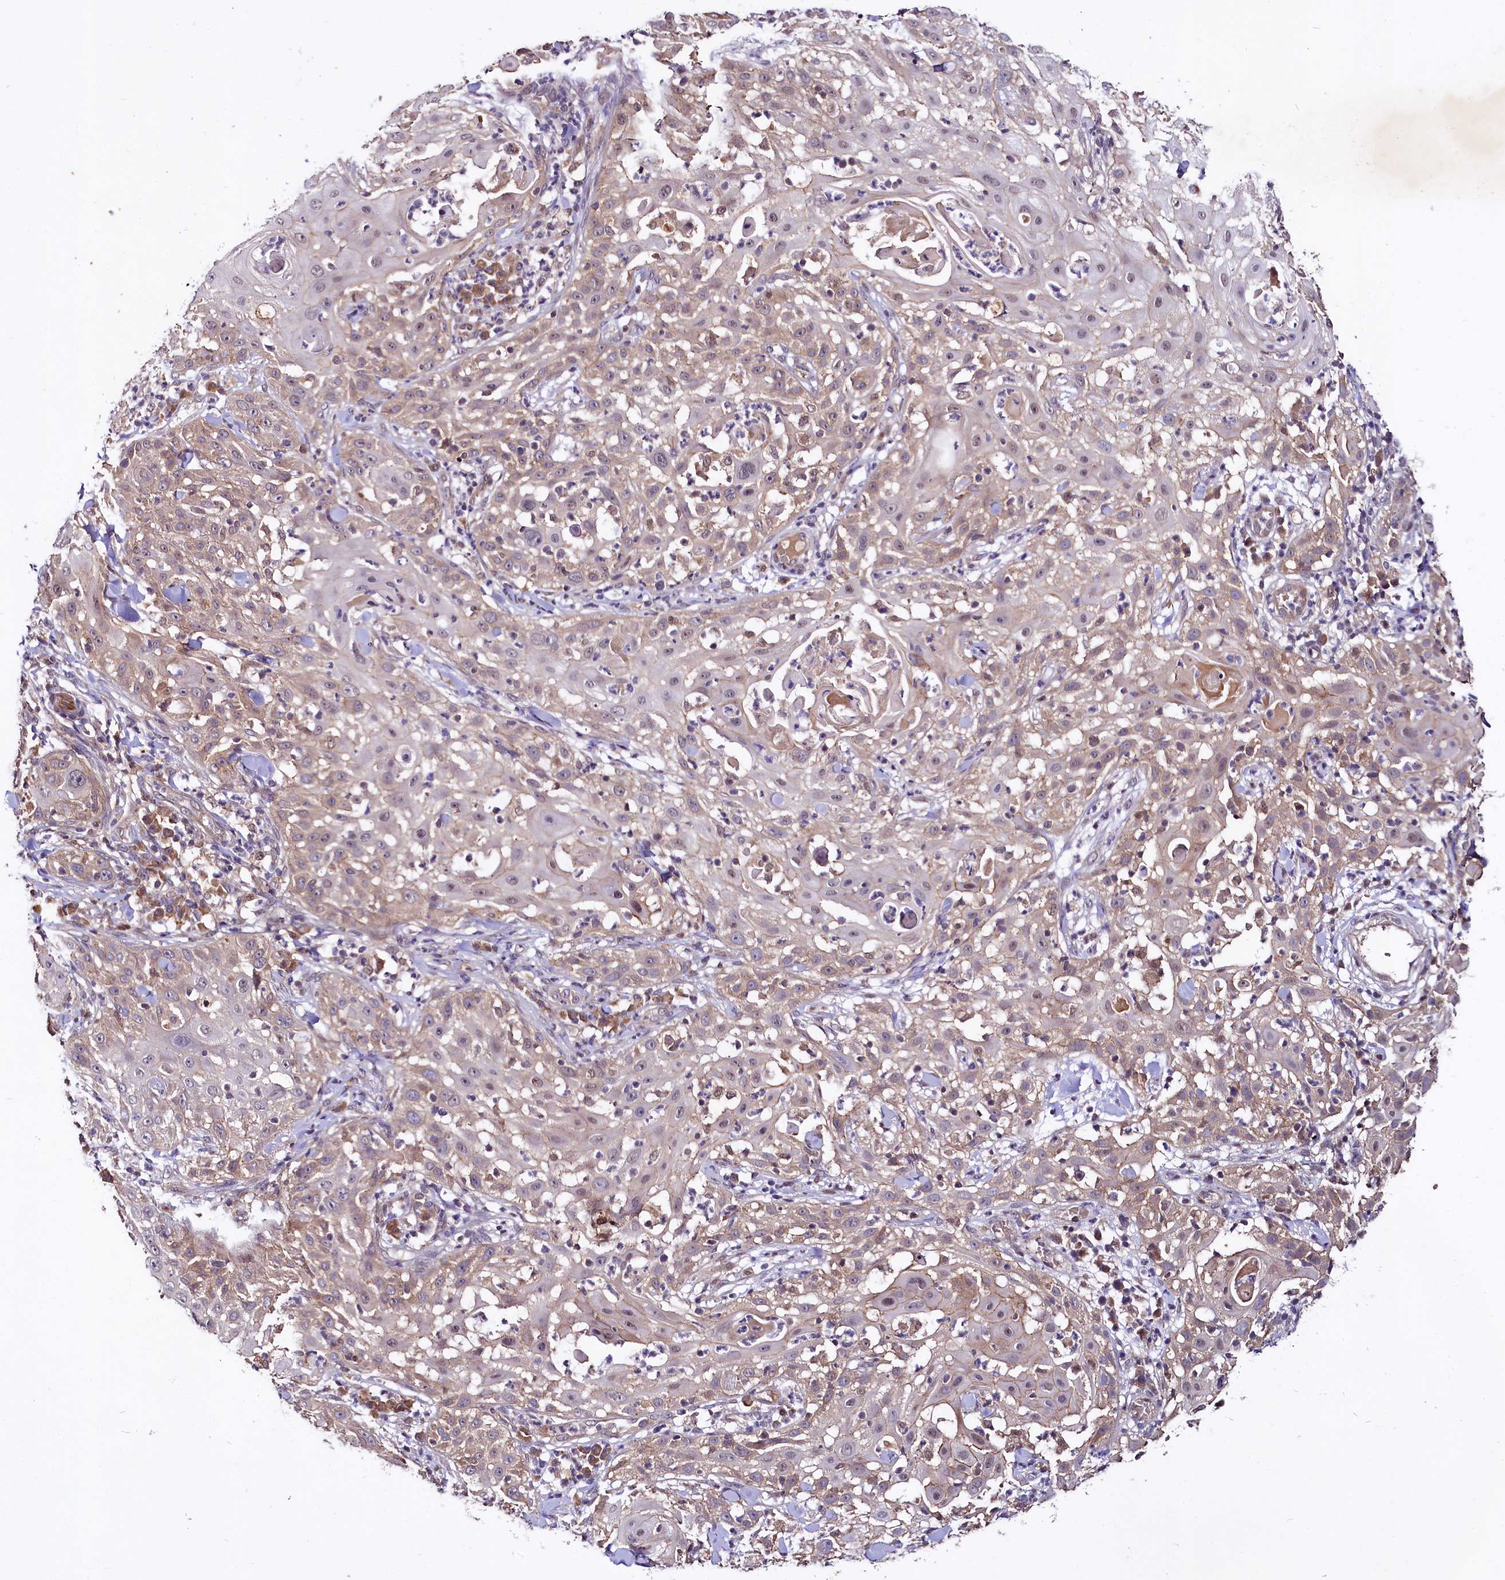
{"staining": {"intensity": "weak", "quantity": "25%-75%", "location": "cytoplasmic/membranous"}, "tissue": "skin cancer", "cell_type": "Tumor cells", "image_type": "cancer", "snomed": [{"axis": "morphology", "description": "Squamous cell carcinoma, NOS"}, {"axis": "topography", "description": "Skin"}], "caption": "Immunohistochemistry (IHC) image of human skin cancer (squamous cell carcinoma) stained for a protein (brown), which shows low levels of weak cytoplasmic/membranous positivity in approximately 25%-75% of tumor cells.", "gene": "UBE3A", "patient": {"sex": "female", "age": 44}}